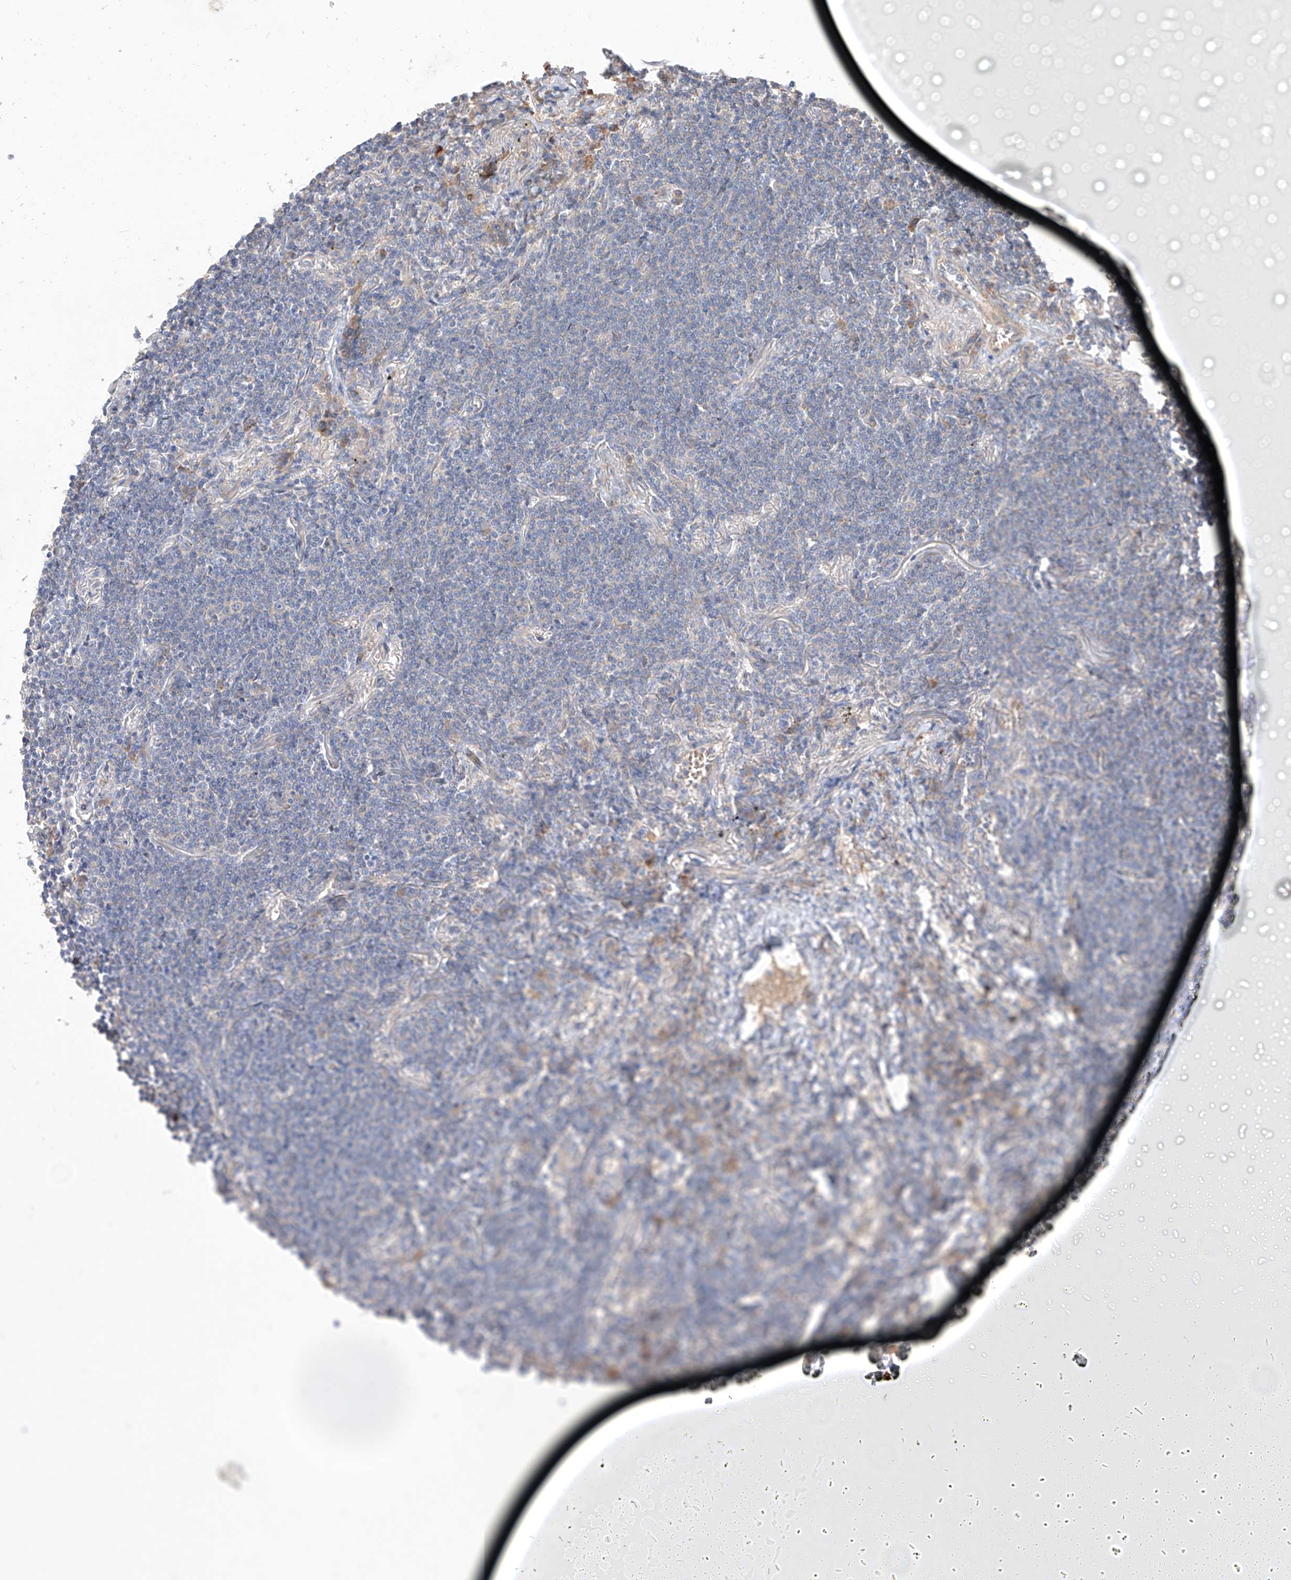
{"staining": {"intensity": "negative", "quantity": "none", "location": "none"}, "tissue": "lymphoma", "cell_type": "Tumor cells", "image_type": "cancer", "snomed": [{"axis": "morphology", "description": "Malignant lymphoma, non-Hodgkin's type, Low grade"}, {"axis": "topography", "description": "Lung"}], "caption": "Human low-grade malignant lymphoma, non-Hodgkin's type stained for a protein using IHC exhibits no positivity in tumor cells.", "gene": "DIRAS3", "patient": {"sex": "female", "age": 71}}